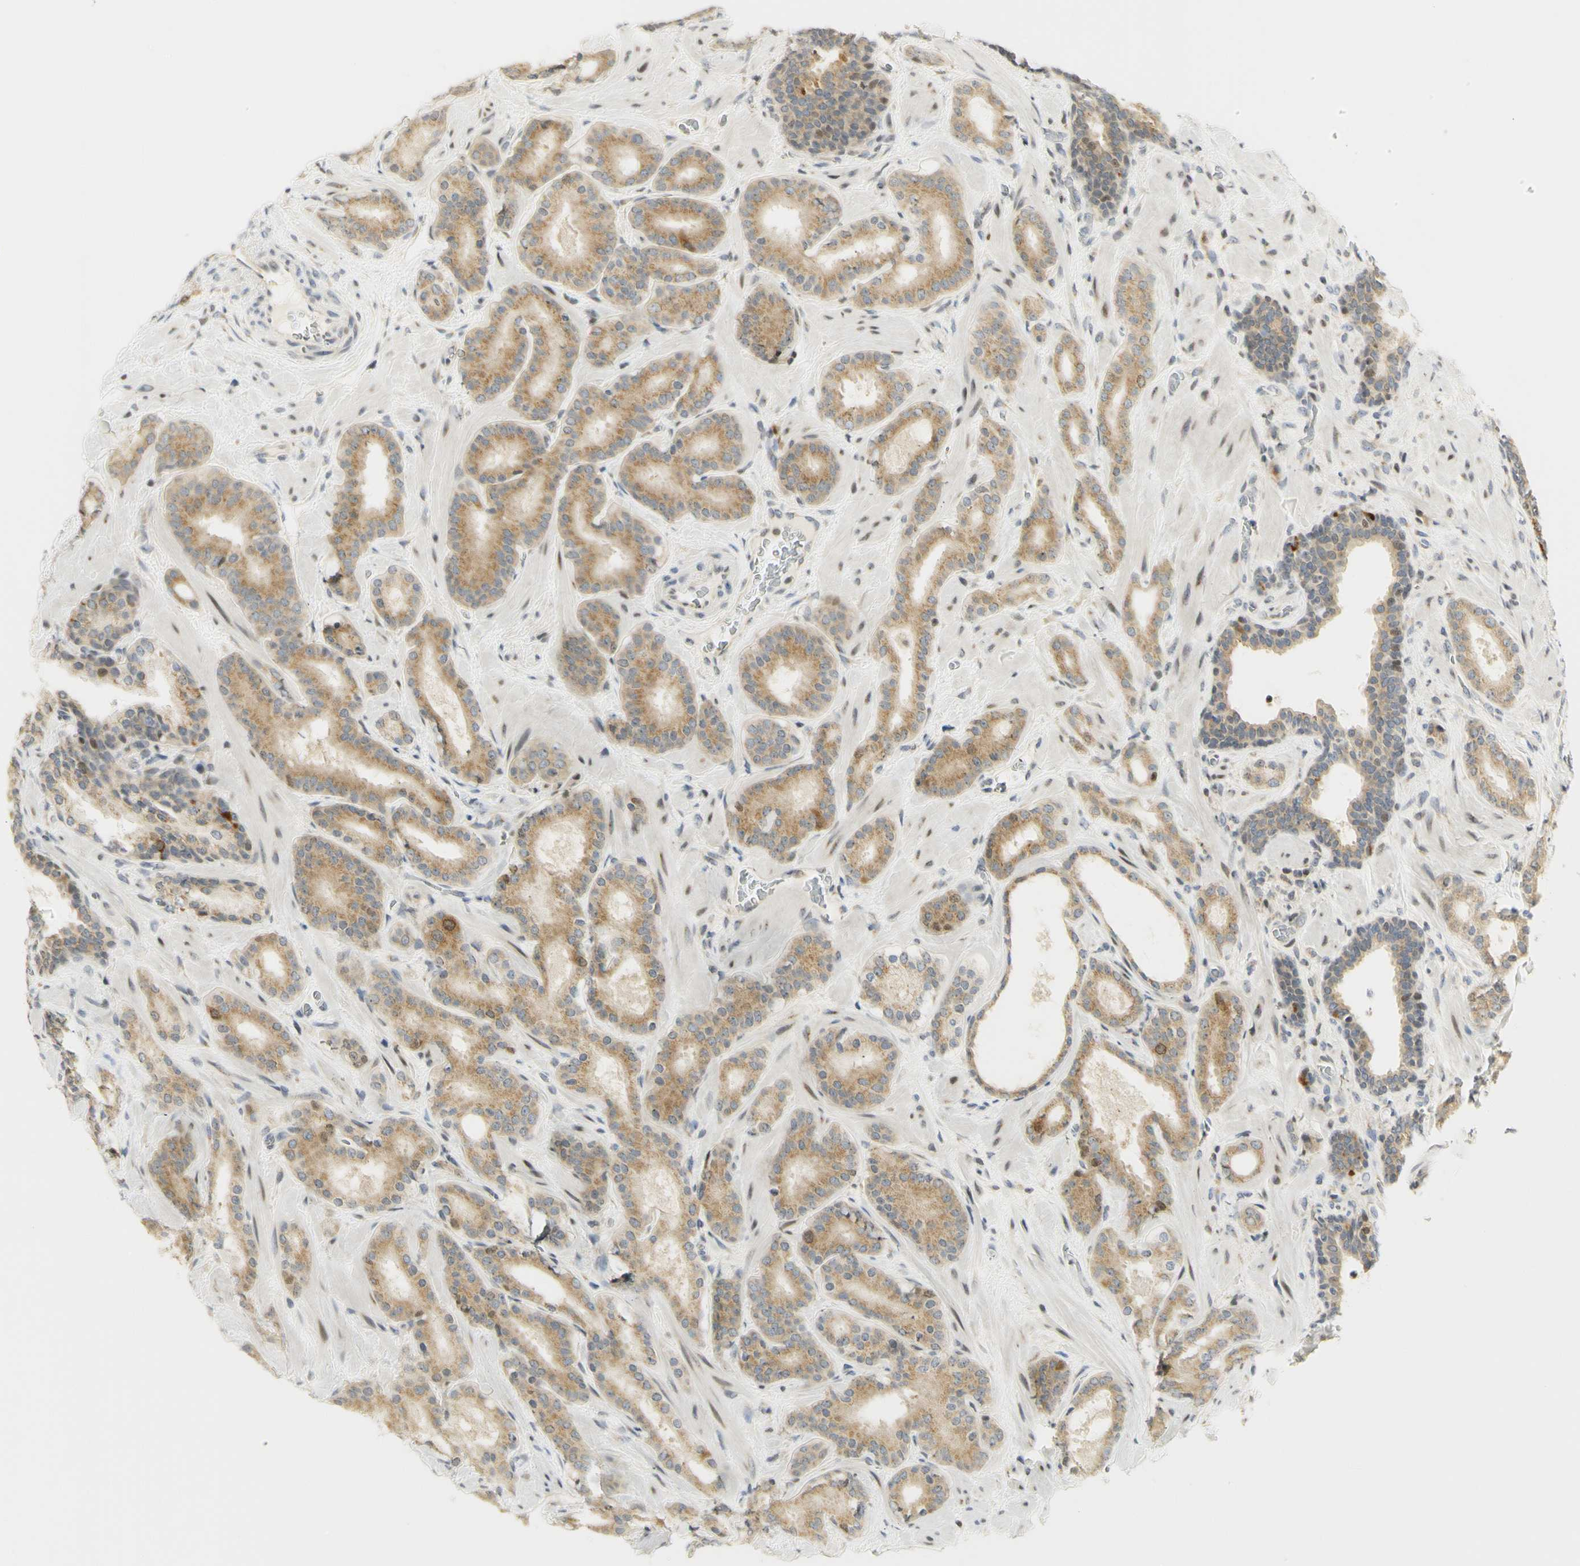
{"staining": {"intensity": "moderate", "quantity": ">75%", "location": "cytoplasmic/membranous"}, "tissue": "prostate cancer", "cell_type": "Tumor cells", "image_type": "cancer", "snomed": [{"axis": "morphology", "description": "Adenocarcinoma, Low grade"}, {"axis": "topography", "description": "Prostate"}], "caption": "Human prostate cancer stained for a protein (brown) exhibits moderate cytoplasmic/membranous positive staining in approximately >75% of tumor cells.", "gene": "KIF11", "patient": {"sex": "male", "age": 63}}